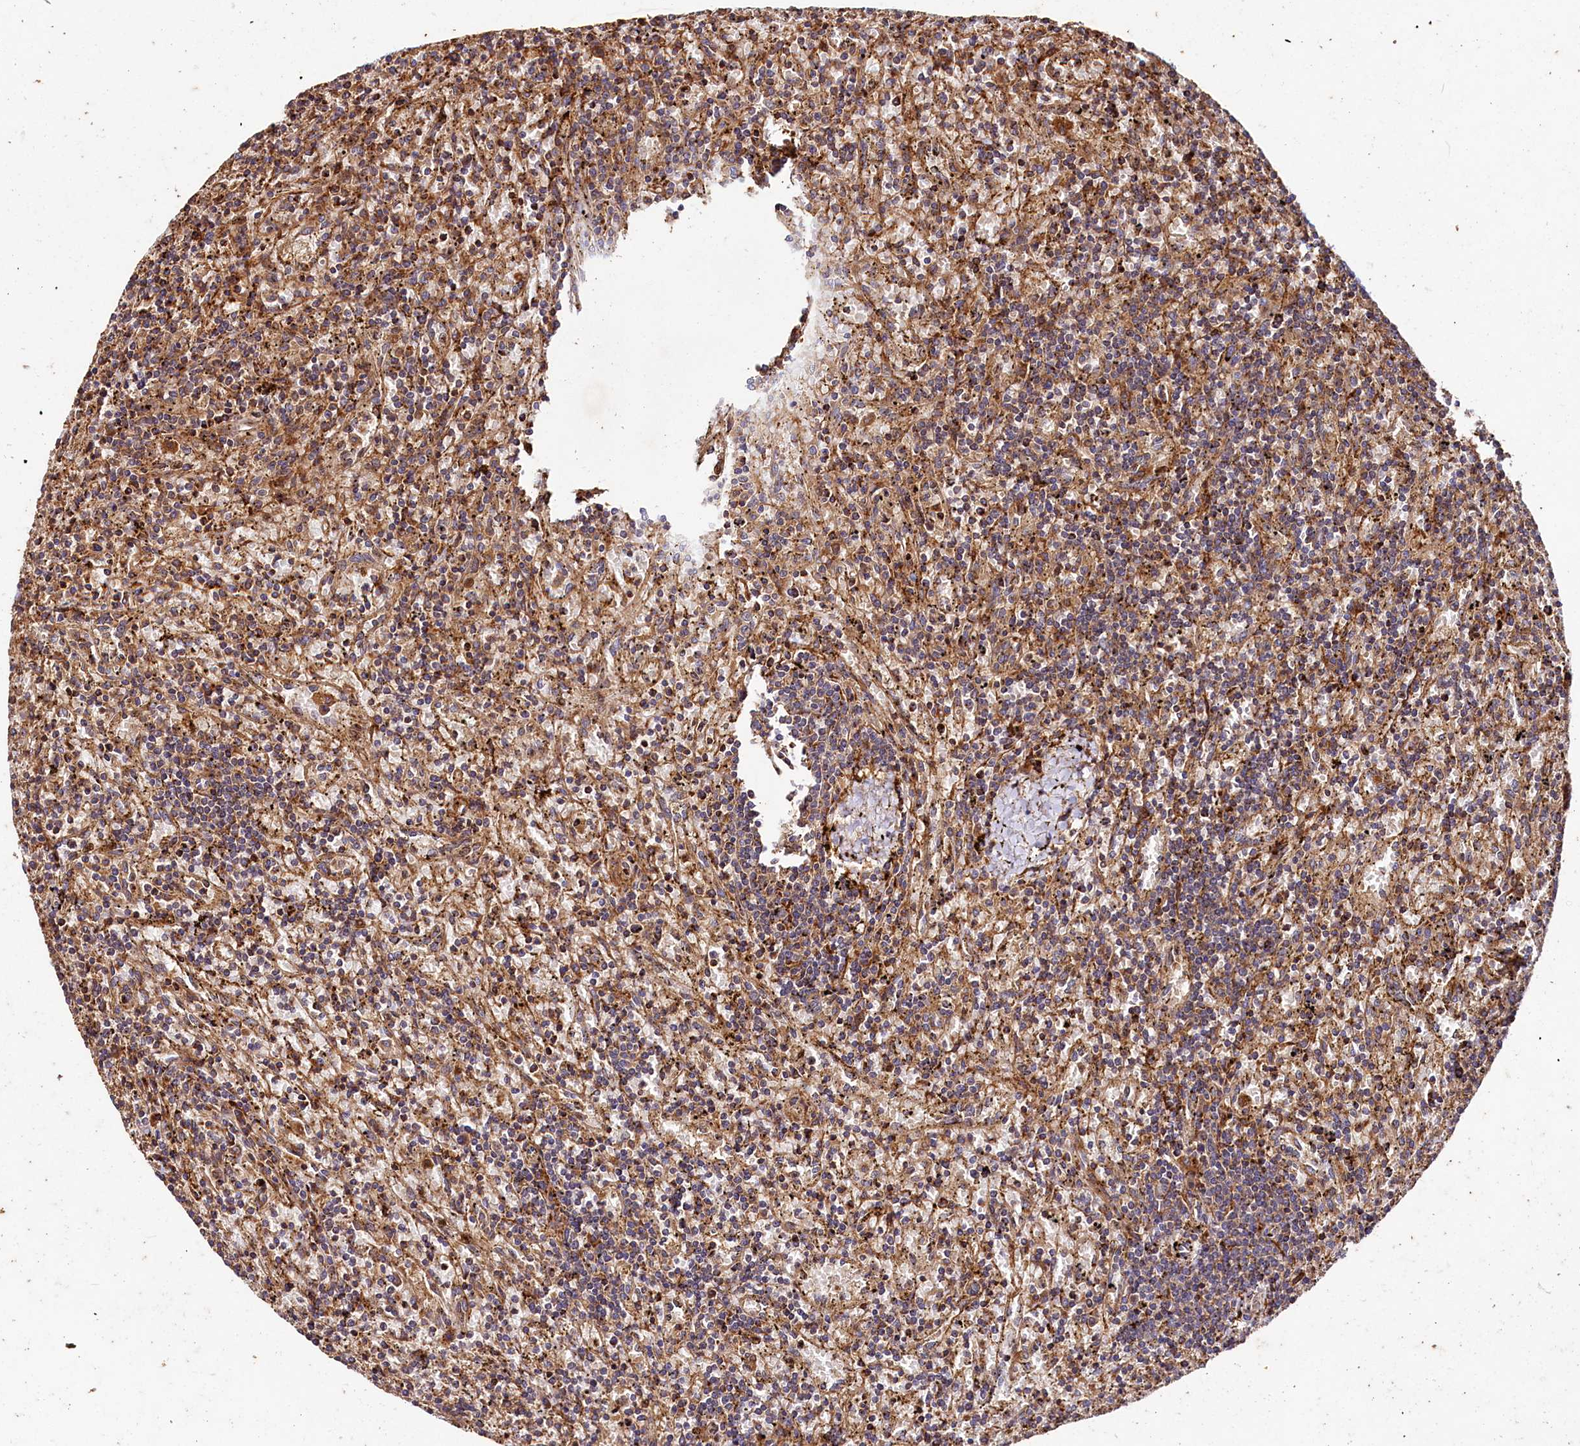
{"staining": {"intensity": "moderate", "quantity": "<25%", "location": "cytoplasmic/membranous"}, "tissue": "lymphoma", "cell_type": "Tumor cells", "image_type": "cancer", "snomed": [{"axis": "morphology", "description": "Malignant lymphoma, non-Hodgkin's type, Low grade"}, {"axis": "topography", "description": "Spleen"}], "caption": "Malignant lymphoma, non-Hodgkin's type (low-grade) stained with a protein marker displays moderate staining in tumor cells.", "gene": "WDR73", "patient": {"sex": "male", "age": 76}}